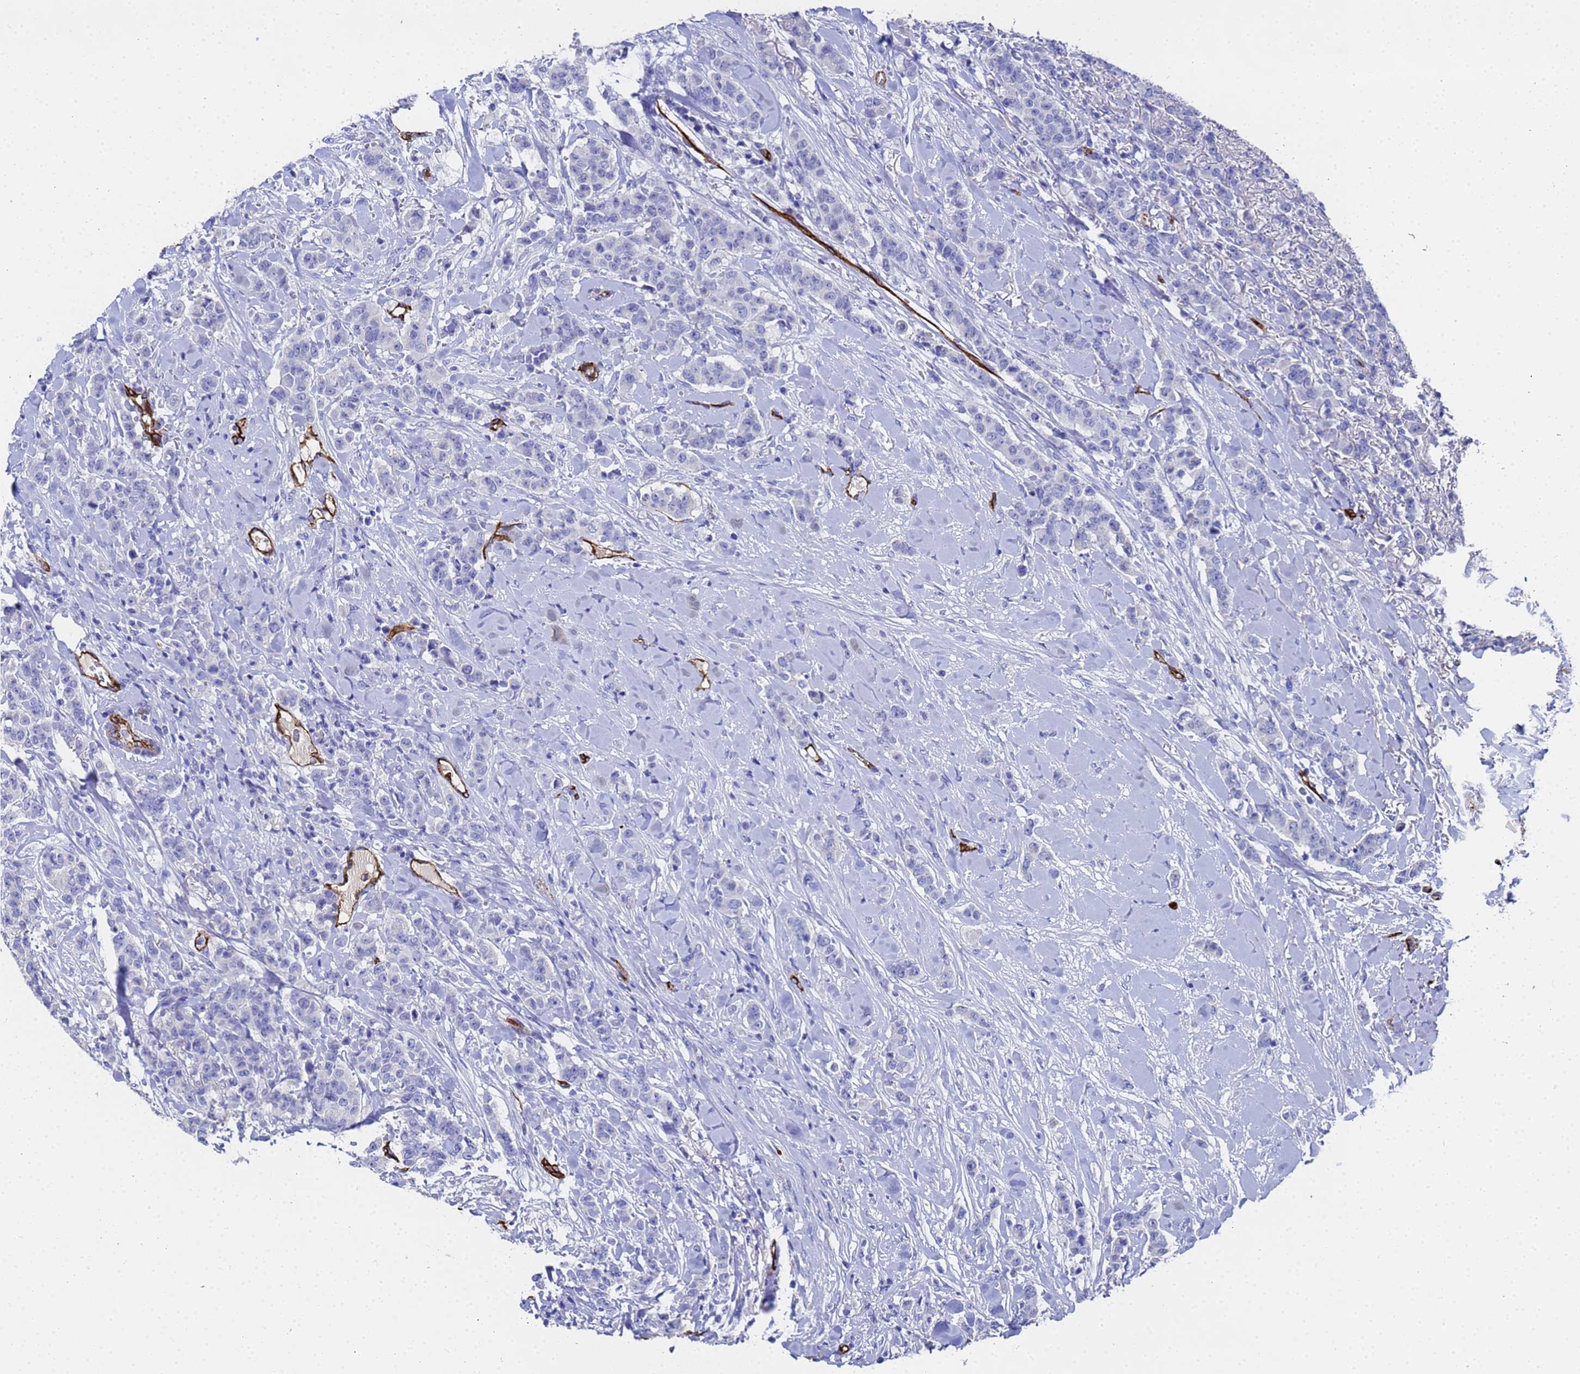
{"staining": {"intensity": "negative", "quantity": "none", "location": "none"}, "tissue": "breast cancer", "cell_type": "Tumor cells", "image_type": "cancer", "snomed": [{"axis": "morphology", "description": "Duct carcinoma"}, {"axis": "topography", "description": "Breast"}], "caption": "A high-resolution micrograph shows immunohistochemistry (IHC) staining of intraductal carcinoma (breast), which displays no significant positivity in tumor cells.", "gene": "ADIPOQ", "patient": {"sex": "female", "age": 40}}